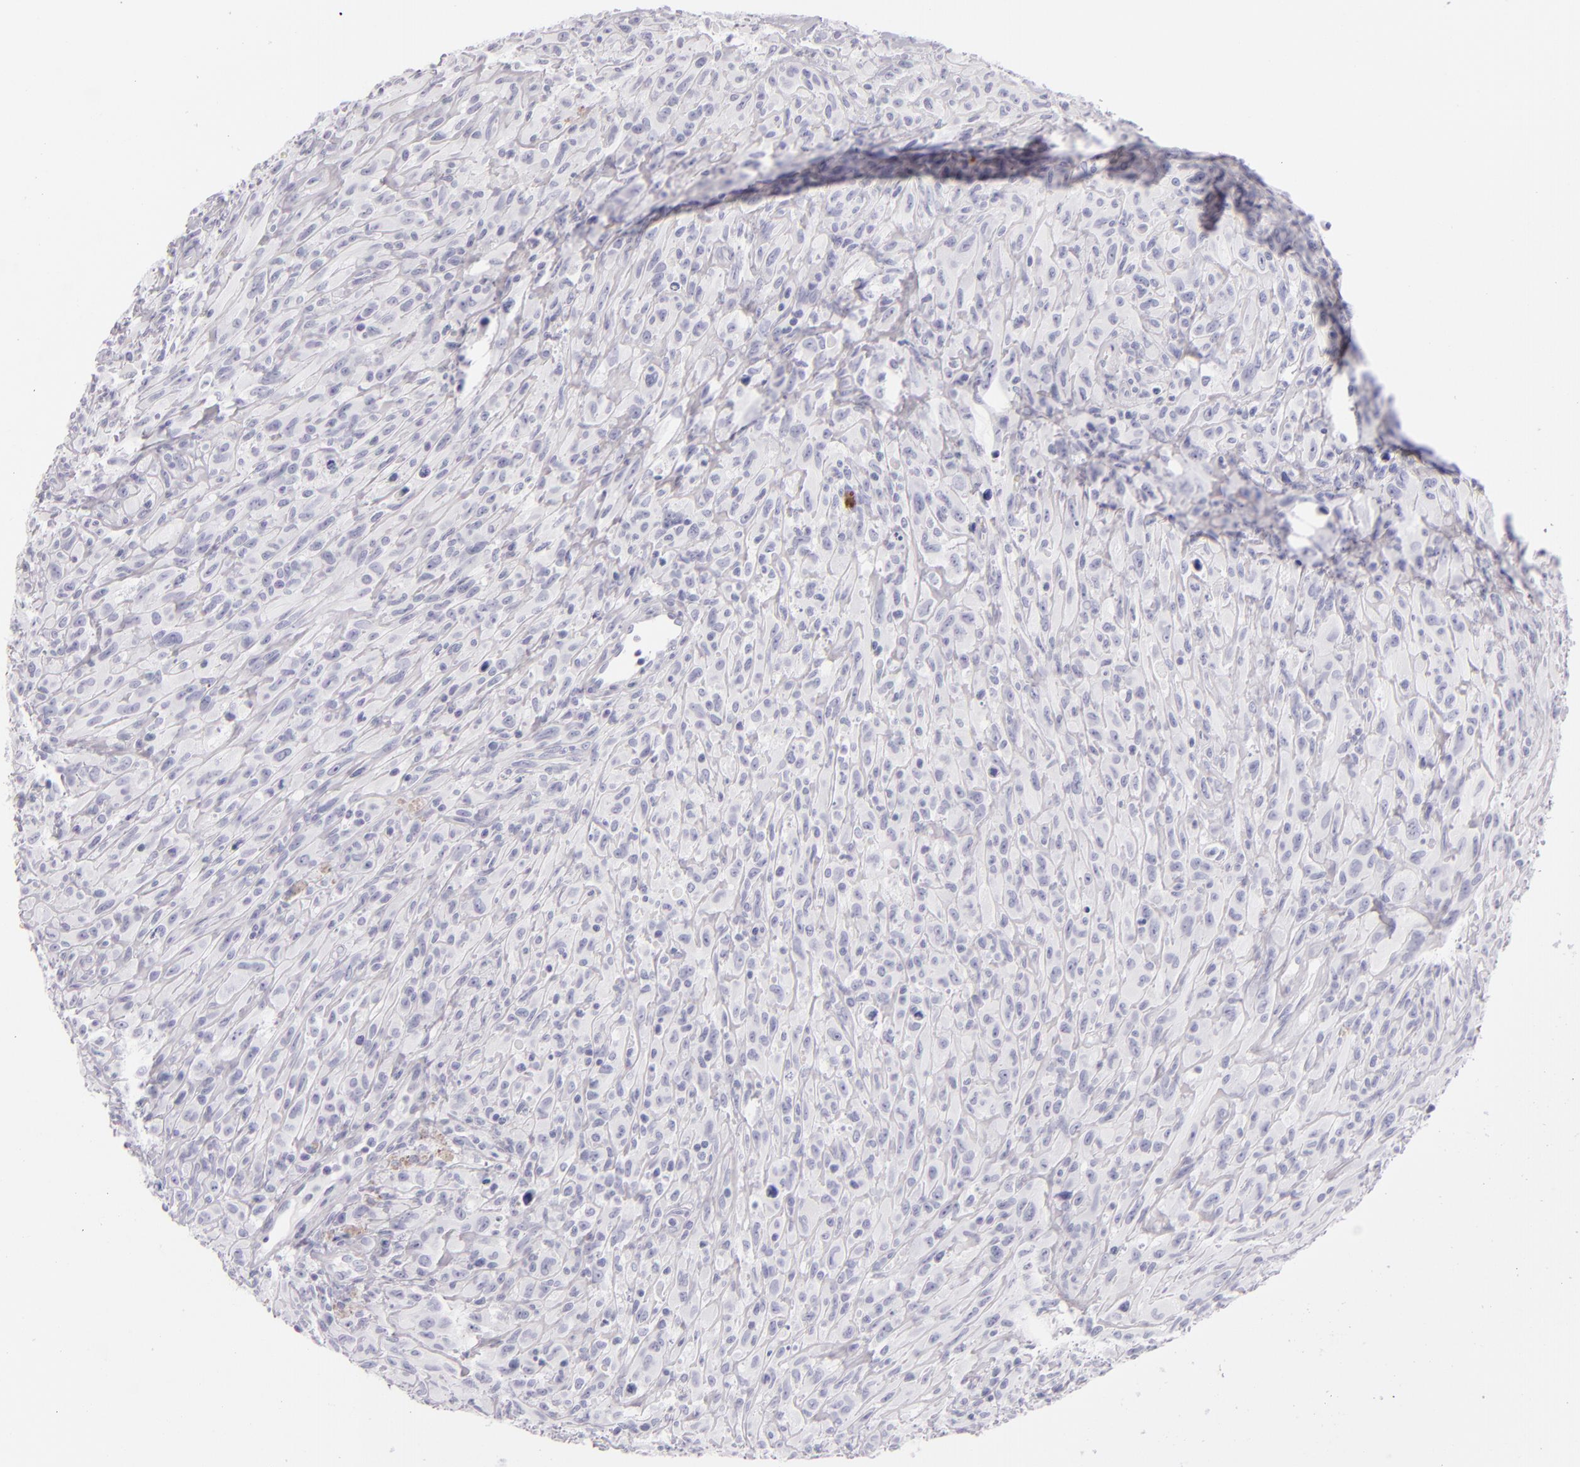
{"staining": {"intensity": "negative", "quantity": "none", "location": "none"}, "tissue": "glioma", "cell_type": "Tumor cells", "image_type": "cancer", "snomed": [{"axis": "morphology", "description": "Glioma, malignant, High grade"}, {"axis": "topography", "description": "Brain"}], "caption": "An immunohistochemistry (IHC) image of high-grade glioma (malignant) is shown. There is no staining in tumor cells of high-grade glioma (malignant).", "gene": "TPSD1", "patient": {"sex": "male", "age": 48}}